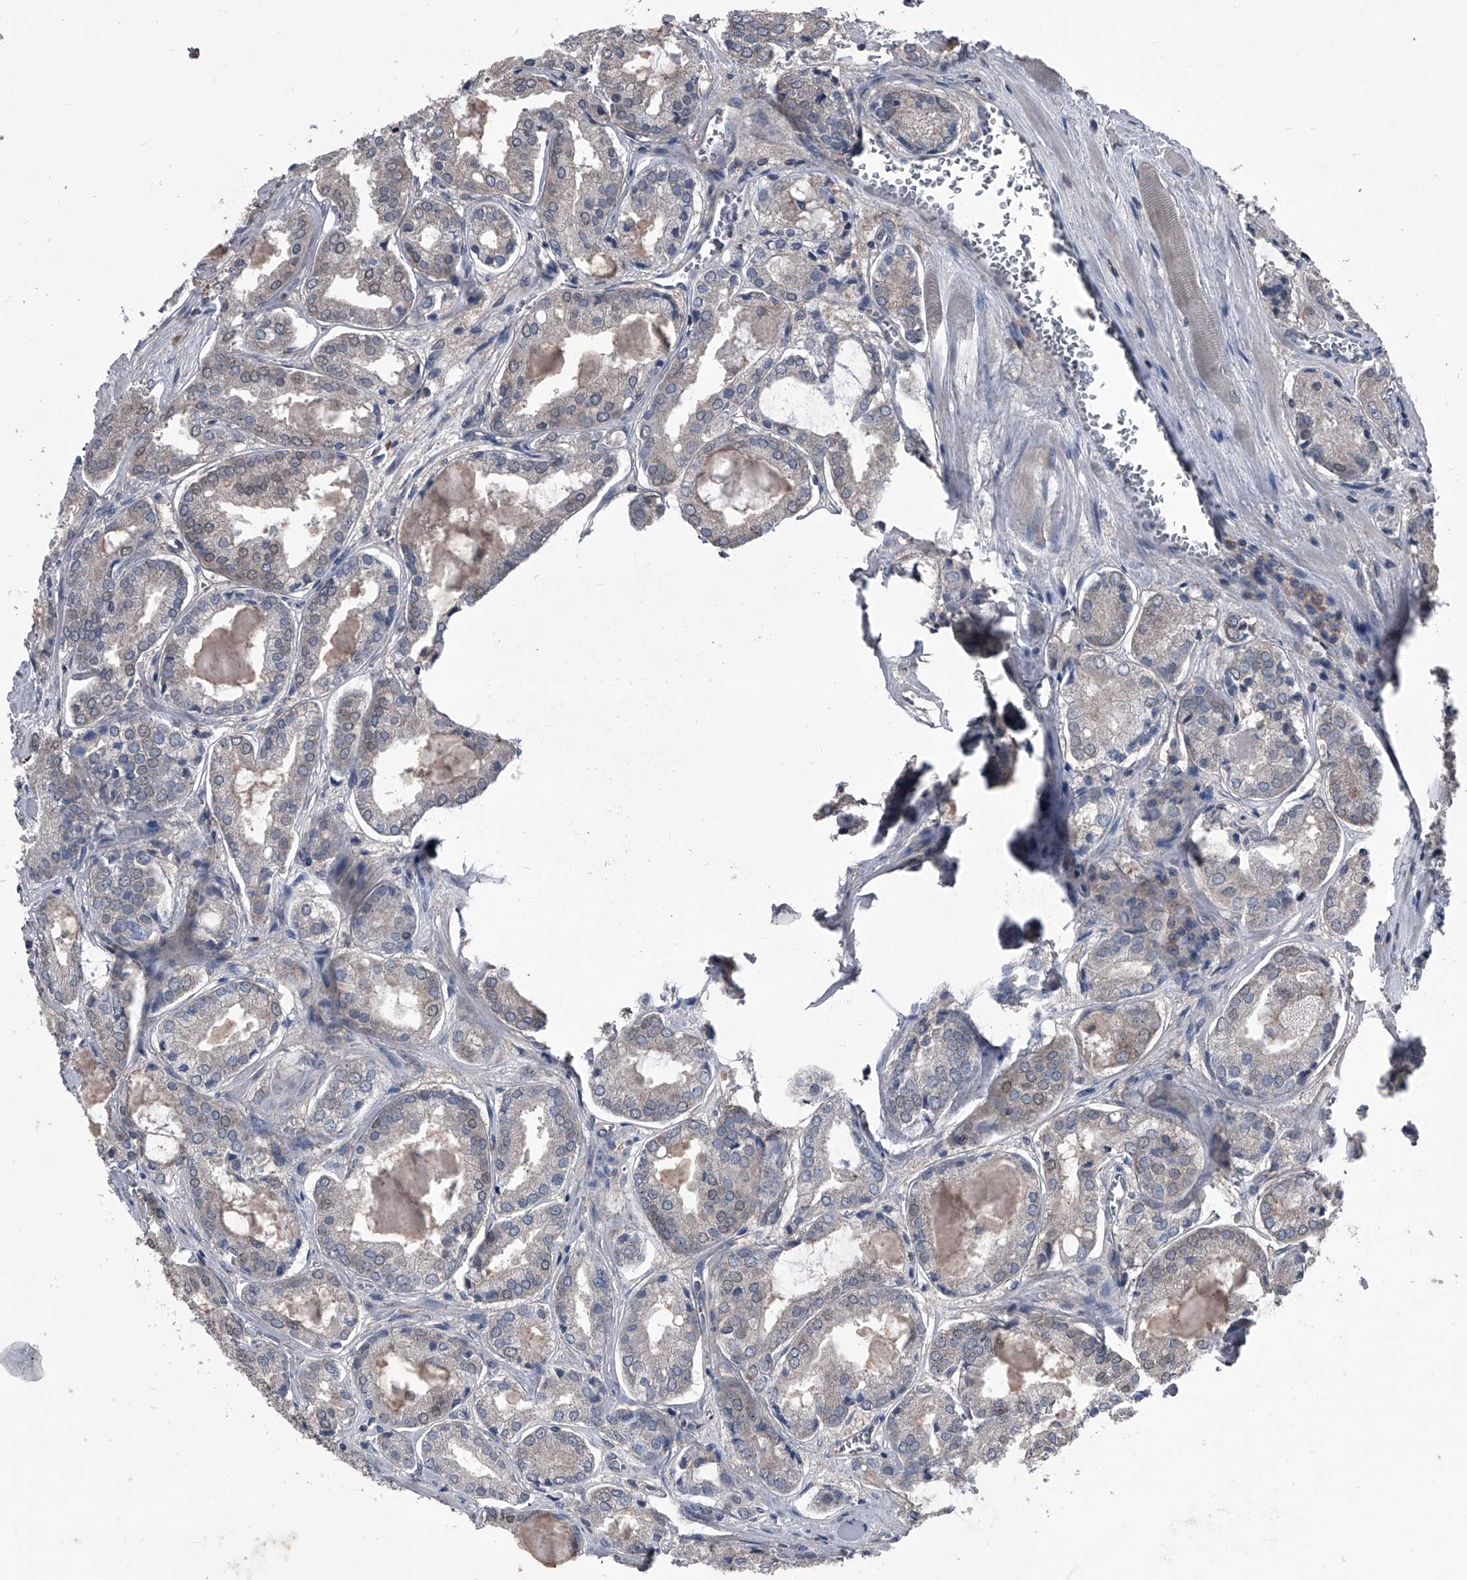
{"staining": {"intensity": "negative", "quantity": "none", "location": "none"}, "tissue": "prostate cancer", "cell_type": "Tumor cells", "image_type": "cancer", "snomed": [{"axis": "morphology", "description": "Adenocarcinoma, Low grade"}, {"axis": "topography", "description": "Prostate"}], "caption": "Immunohistochemical staining of prostate cancer displays no significant positivity in tumor cells.", "gene": "PIP5K1A", "patient": {"sex": "male", "age": 67}}